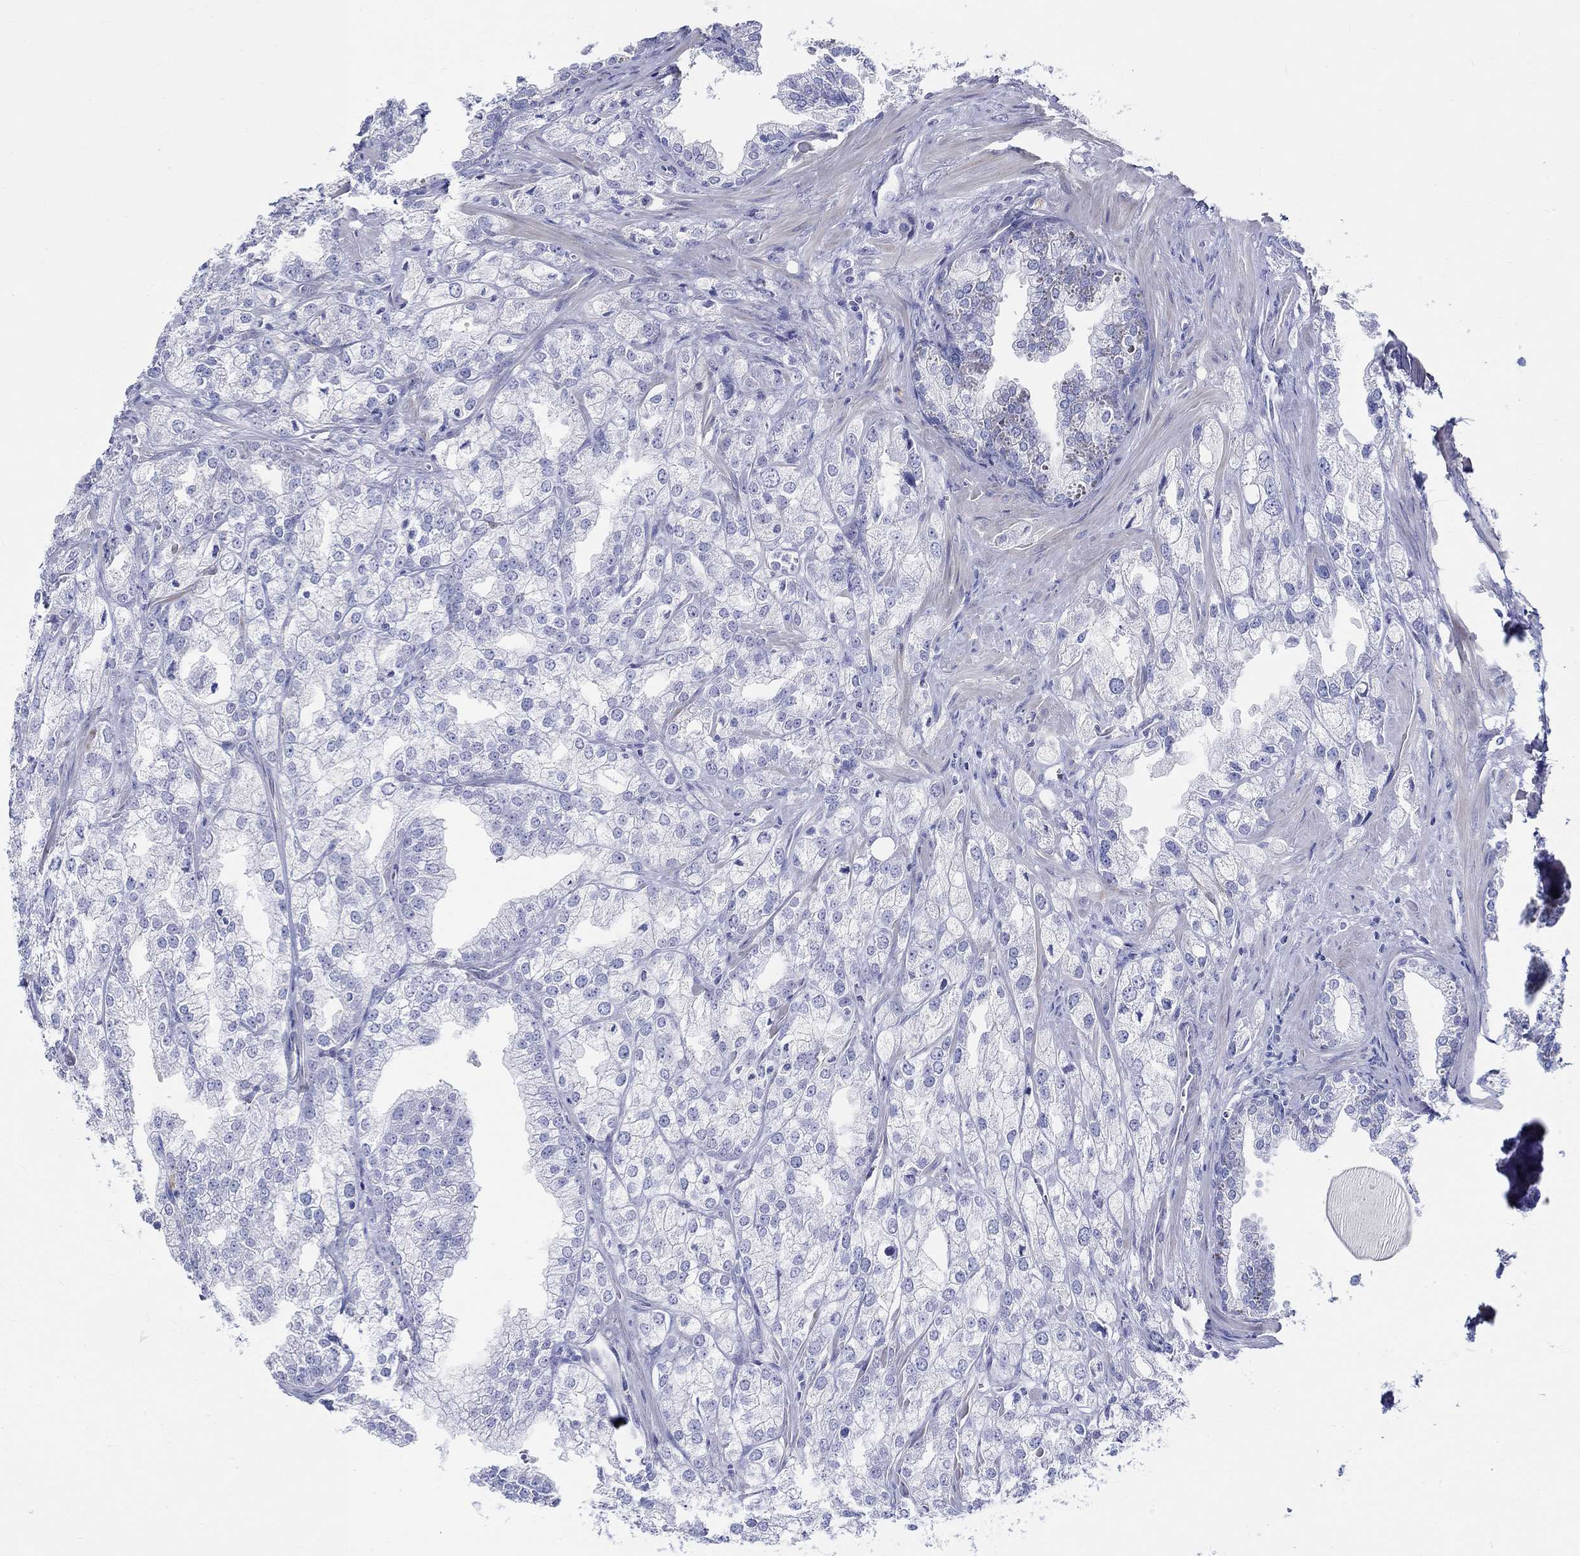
{"staining": {"intensity": "negative", "quantity": "none", "location": "none"}, "tissue": "prostate cancer", "cell_type": "Tumor cells", "image_type": "cancer", "snomed": [{"axis": "morphology", "description": "Adenocarcinoma, NOS"}, {"axis": "topography", "description": "Prostate"}], "caption": "Prostate cancer (adenocarcinoma) stained for a protein using immunohistochemistry (IHC) shows no staining tumor cells.", "gene": "CRYGS", "patient": {"sex": "male", "age": 70}}